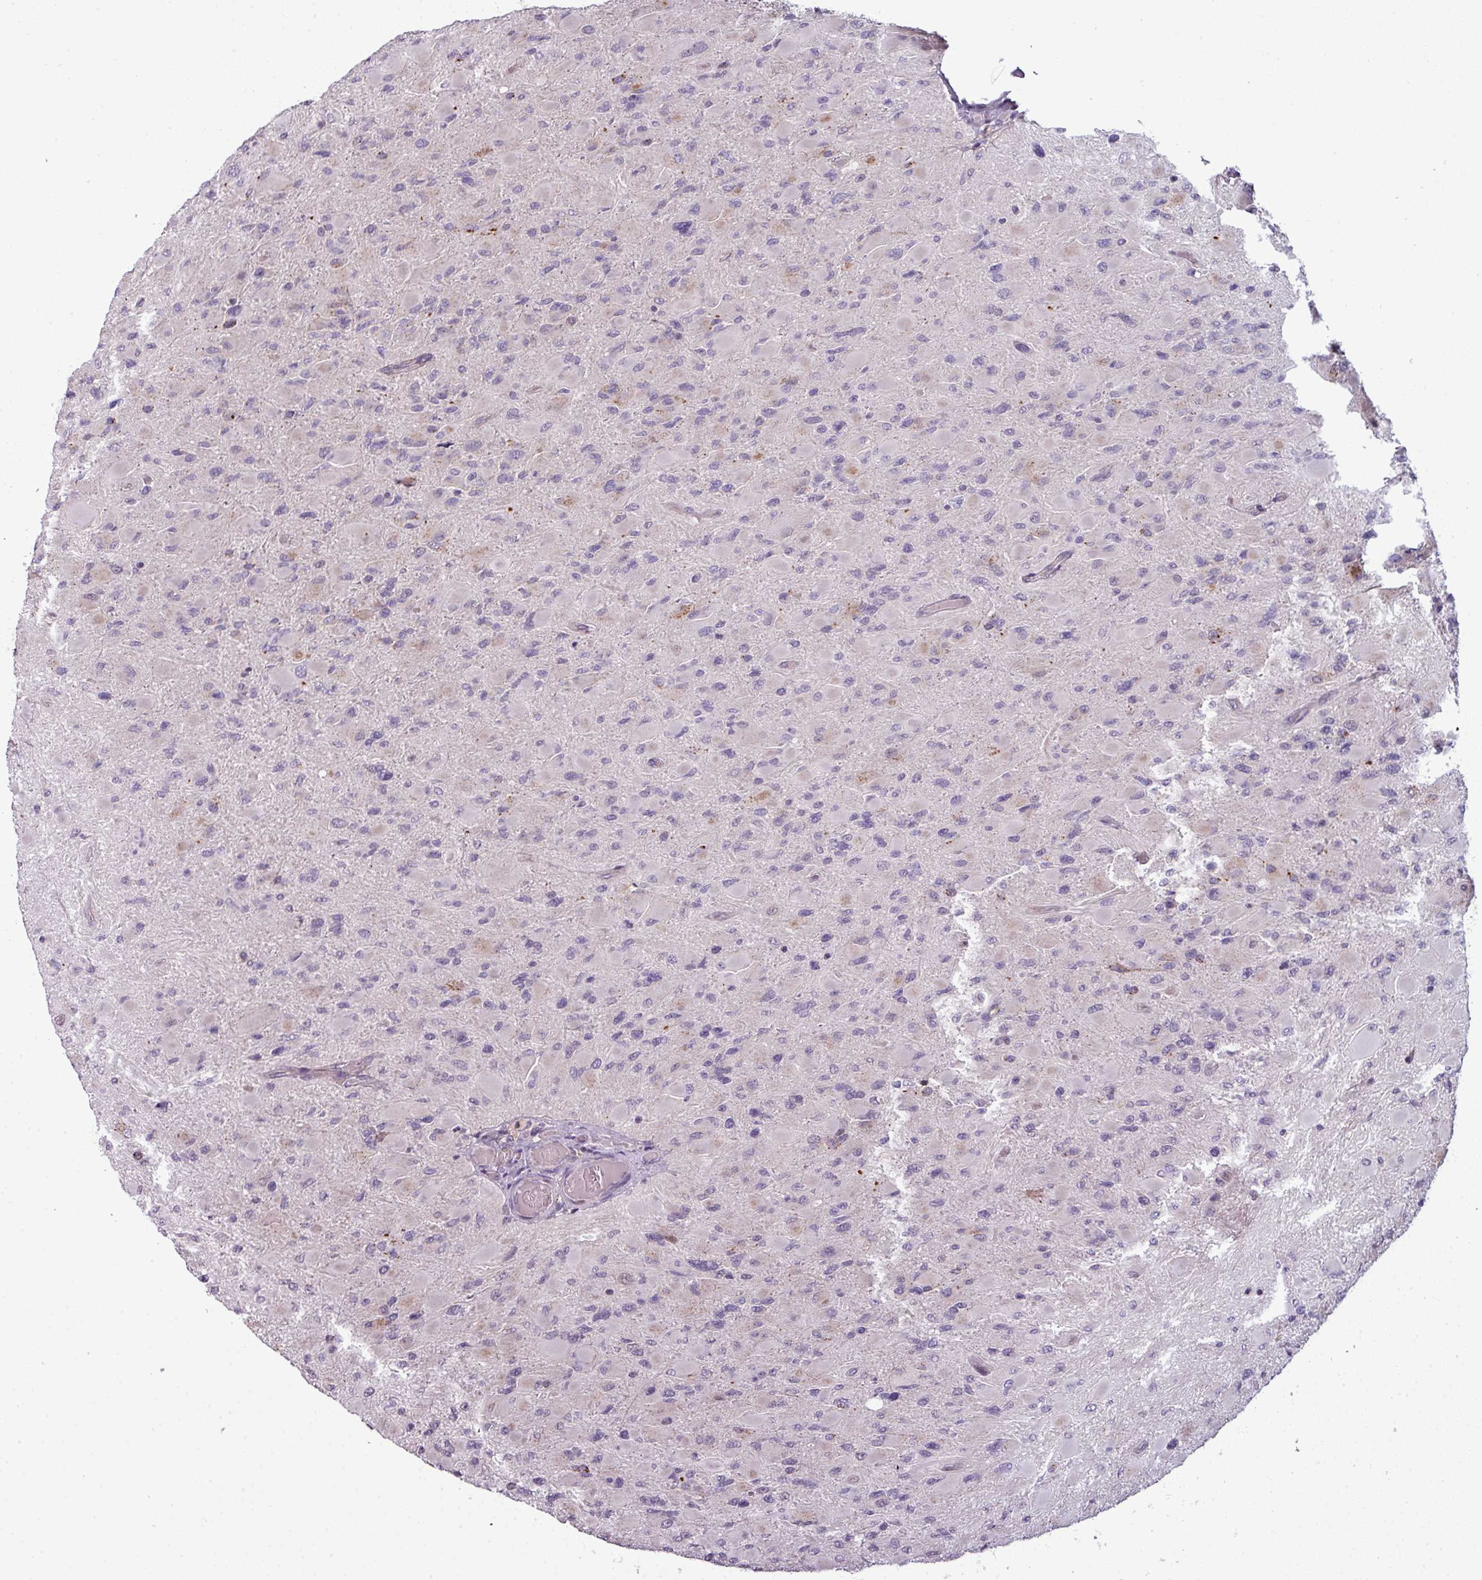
{"staining": {"intensity": "weak", "quantity": "<25%", "location": "cytoplasmic/membranous"}, "tissue": "glioma", "cell_type": "Tumor cells", "image_type": "cancer", "snomed": [{"axis": "morphology", "description": "Glioma, malignant, High grade"}, {"axis": "topography", "description": "Cerebral cortex"}], "caption": "A histopathology image of malignant high-grade glioma stained for a protein reveals no brown staining in tumor cells.", "gene": "TMEFF1", "patient": {"sex": "female", "age": 36}}